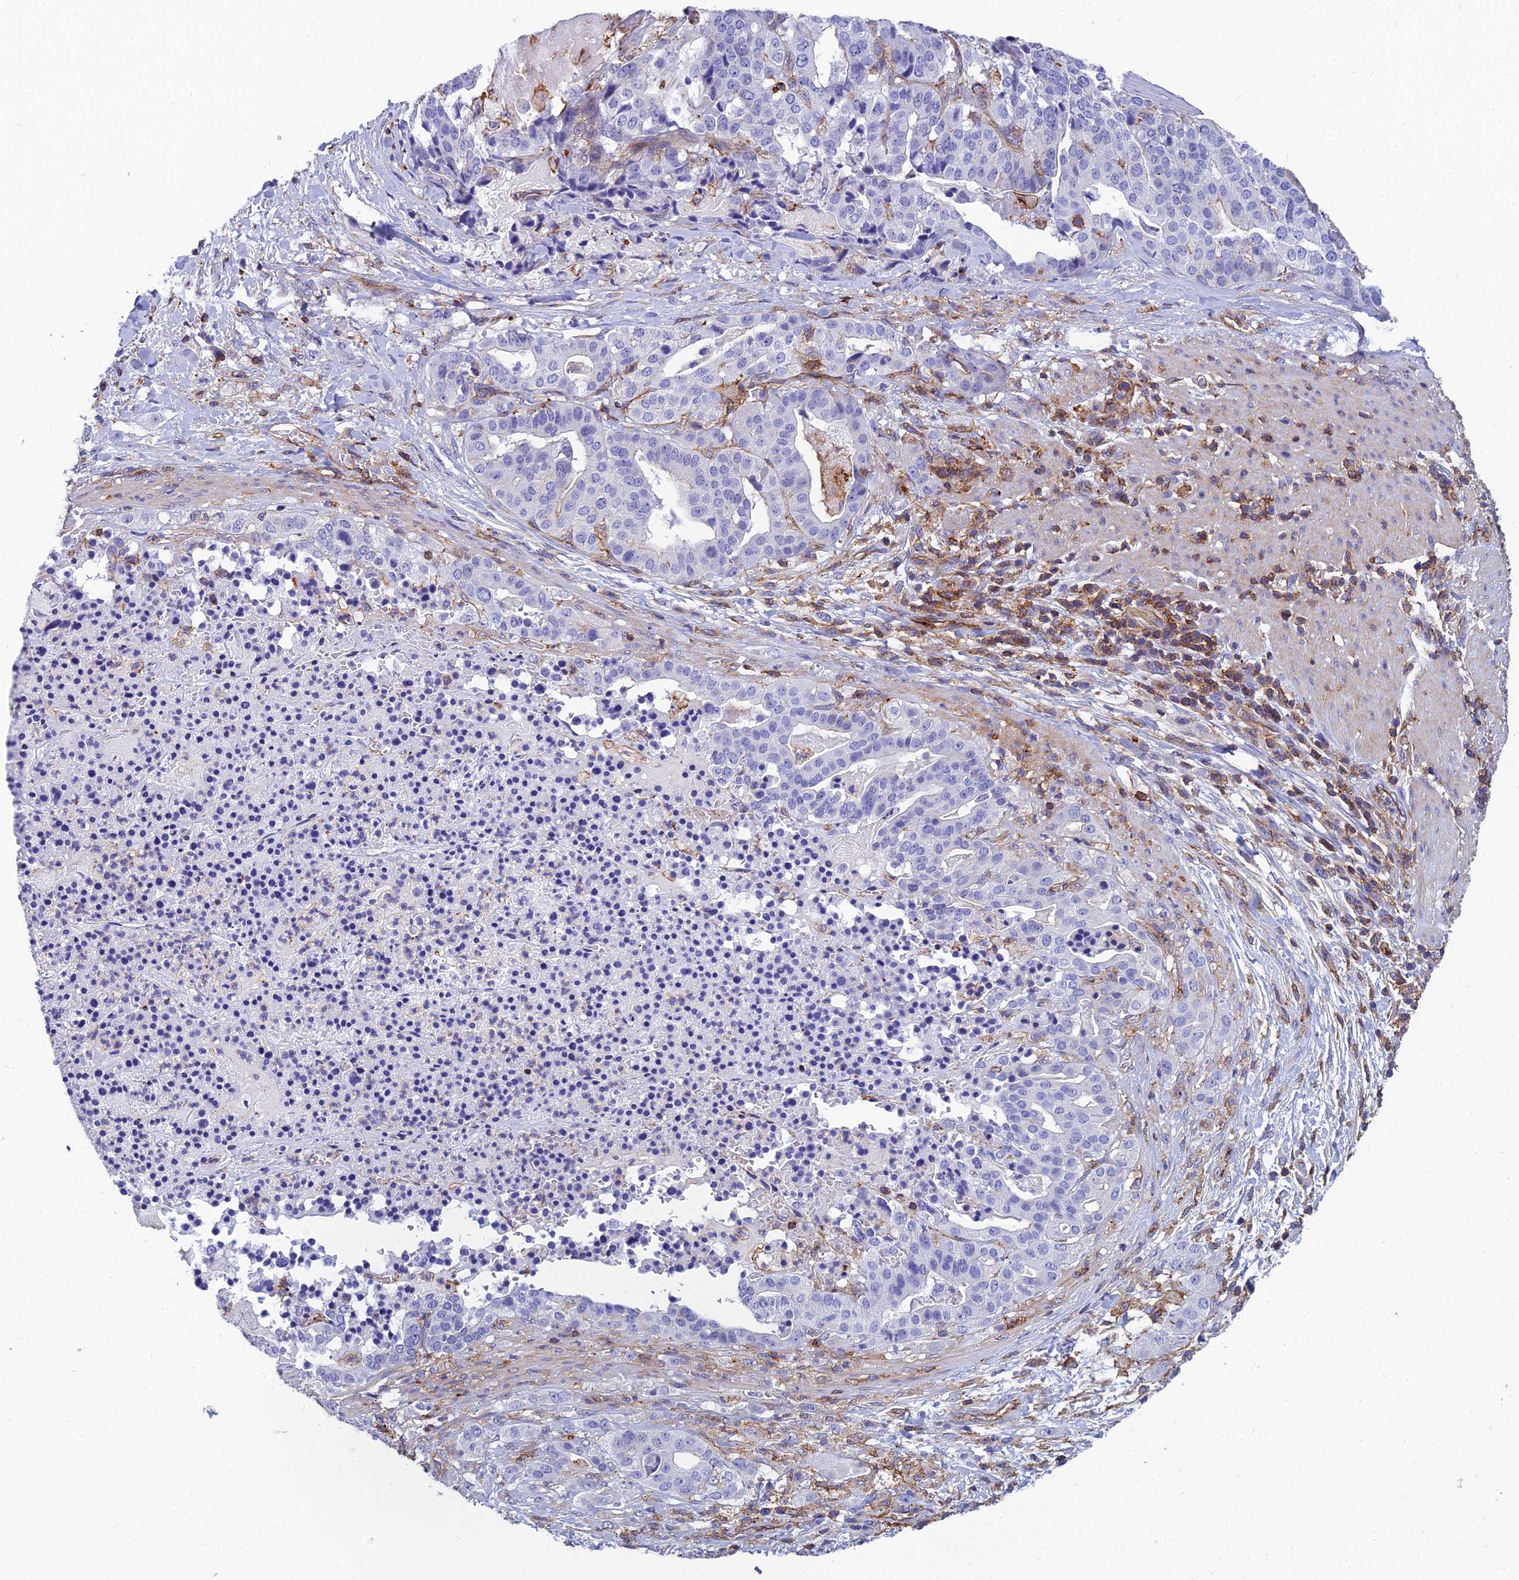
{"staining": {"intensity": "negative", "quantity": "none", "location": "none"}, "tissue": "stomach cancer", "cell_type": "Tumor cells", "image_type": "cancer", "snomed": [{"axis": "morphology", "description": "Adenocarcinoma, NOS"}, {"axis": "topography", "description": "Stomach"}], "caption": "The histopathology image exhibits no significant expression in tumor cells of adenocarcinoma (stomach).", "gene": "PPP1R18", "patient": {"sex": "male", "age": 48}}